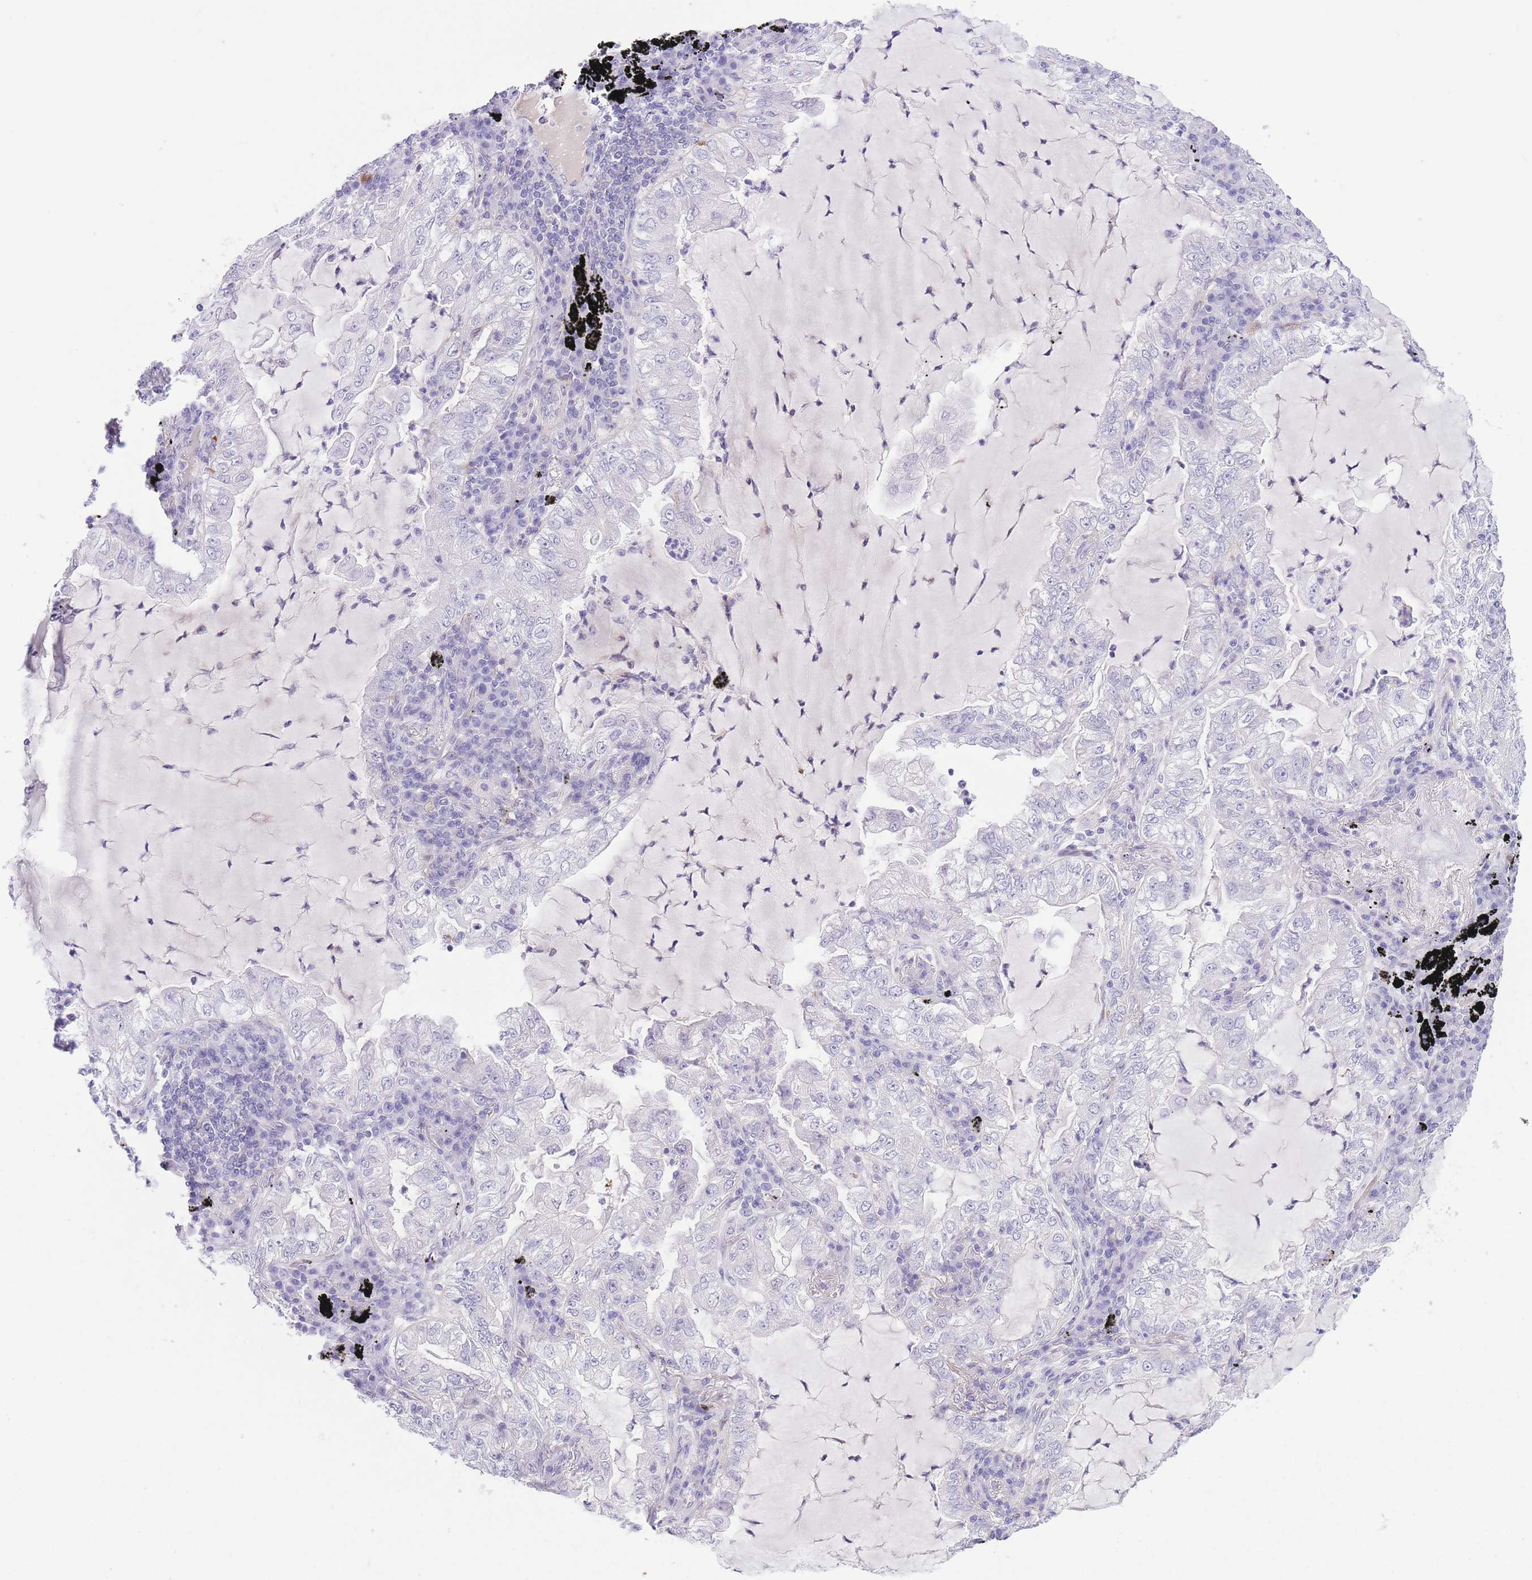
{"staining": {"intensity": "negative", "quantity": "none", "location": "none"}, "tissue": "lung cancer", "cell_type": "Tumor cells", "image_type": "cancer", "snomed": [{"axis": "morphology", "description": "Adenocarcinoma, NOS"}, {"axis": "topography", "description": "Lung"}], "caption": "Tumor cells show no significant expression in lung adenocarcinoma.", "gene": "C9orf152", "patient": {"sex": "female", "age": 73}}